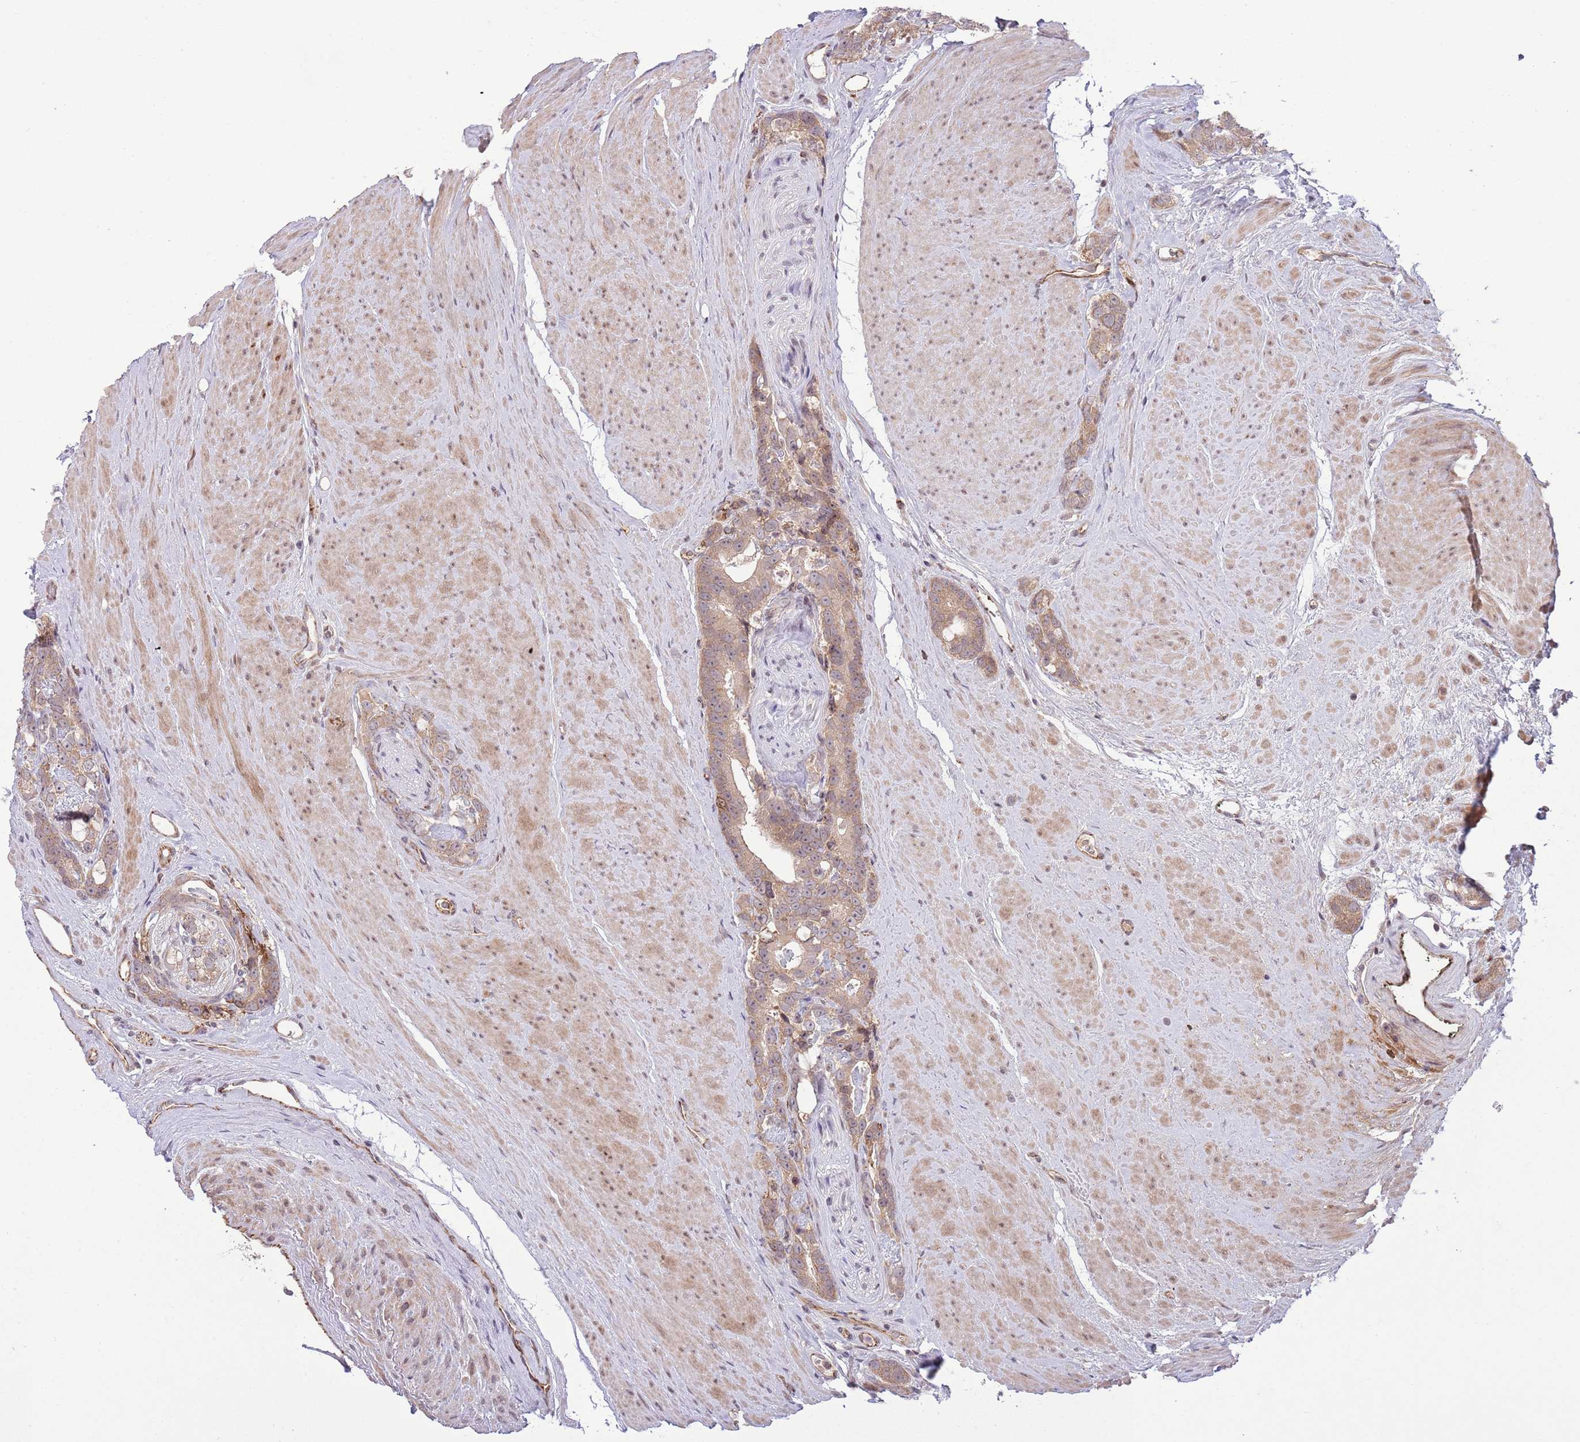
{"staining": {"intensity": "moderate", "quantity": ">75%", "location": "cytoplasmic/membranous"}, "tissue": "prostate cancer", "cell_type": "Tumor cells", "image_type": "cancer", "snomed": [{"axis": "morphology", "description": "Adenocarcinoma, High grade"}, {"axis": "topography", "description": "Prostate"}], "caption": "Prostate adenocarcinoma (high-grade) stained for a protein (brown) displays moderate cytoplasmic/membranous positive positivity in approximately >75% of tumor cells.", "gene": "DPP10", "patient": {"sex": "male", "age": 74}}